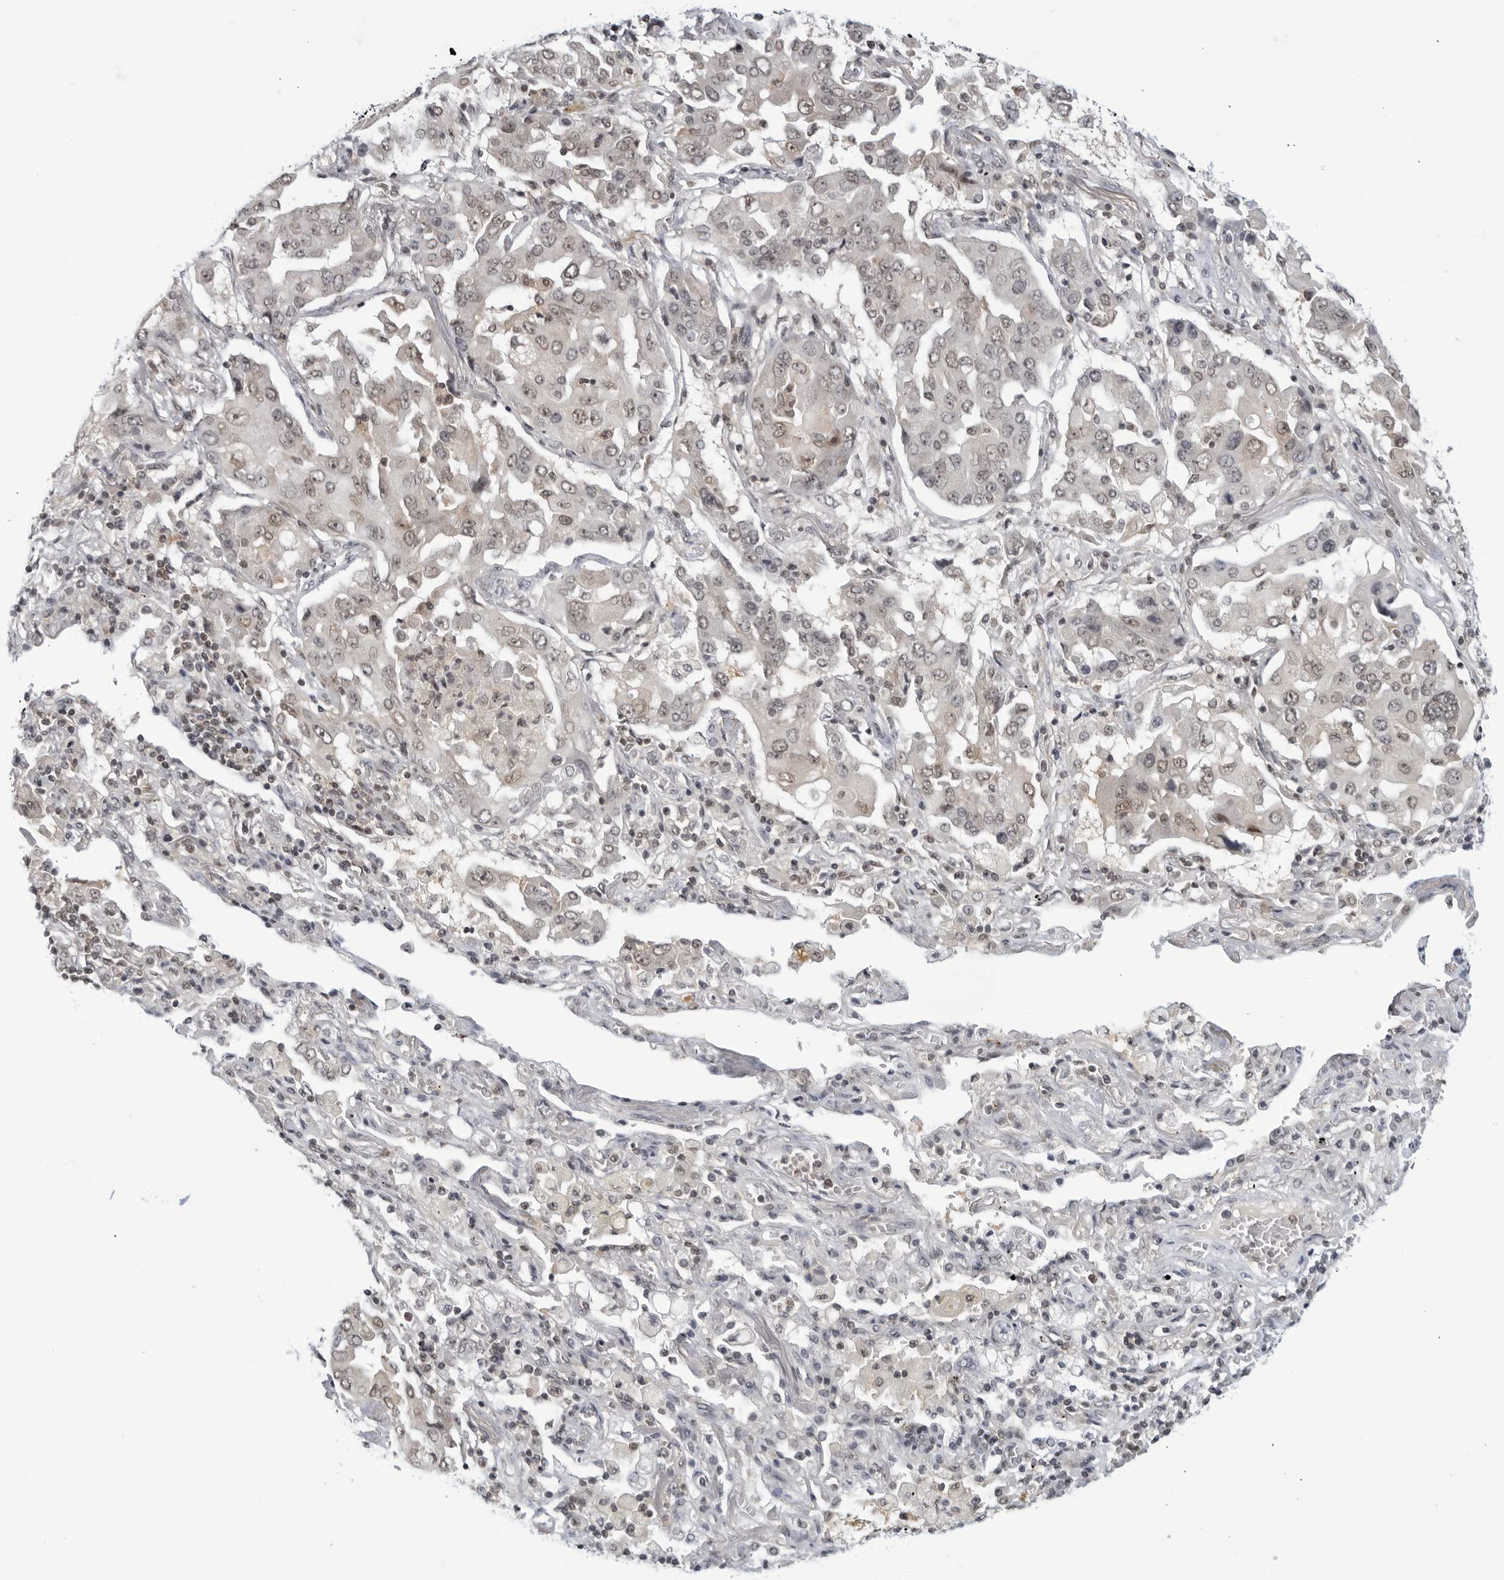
{"staining": {"intensity": "moderate", "quantity": "25%-75%", "location": "nuclear"}, "tissue": "lung cancer", "cell_type": "Tumor cells", "image_type": "cancer", "snomed": [{"axis": "morphology", "description": "Adenocarcinoma, NOS"}, {"axis": "topography", "description": "Lung"}], "caption": "Immunohistochemical staining of lung cancer (adenocarcinoma) demonstrates medium levels of moderate nuclear protein positivity in approximately 25%-75% of tumor cells.", "gene": "CC2D1B", "patient": {"sex": "female", "age": 65}}